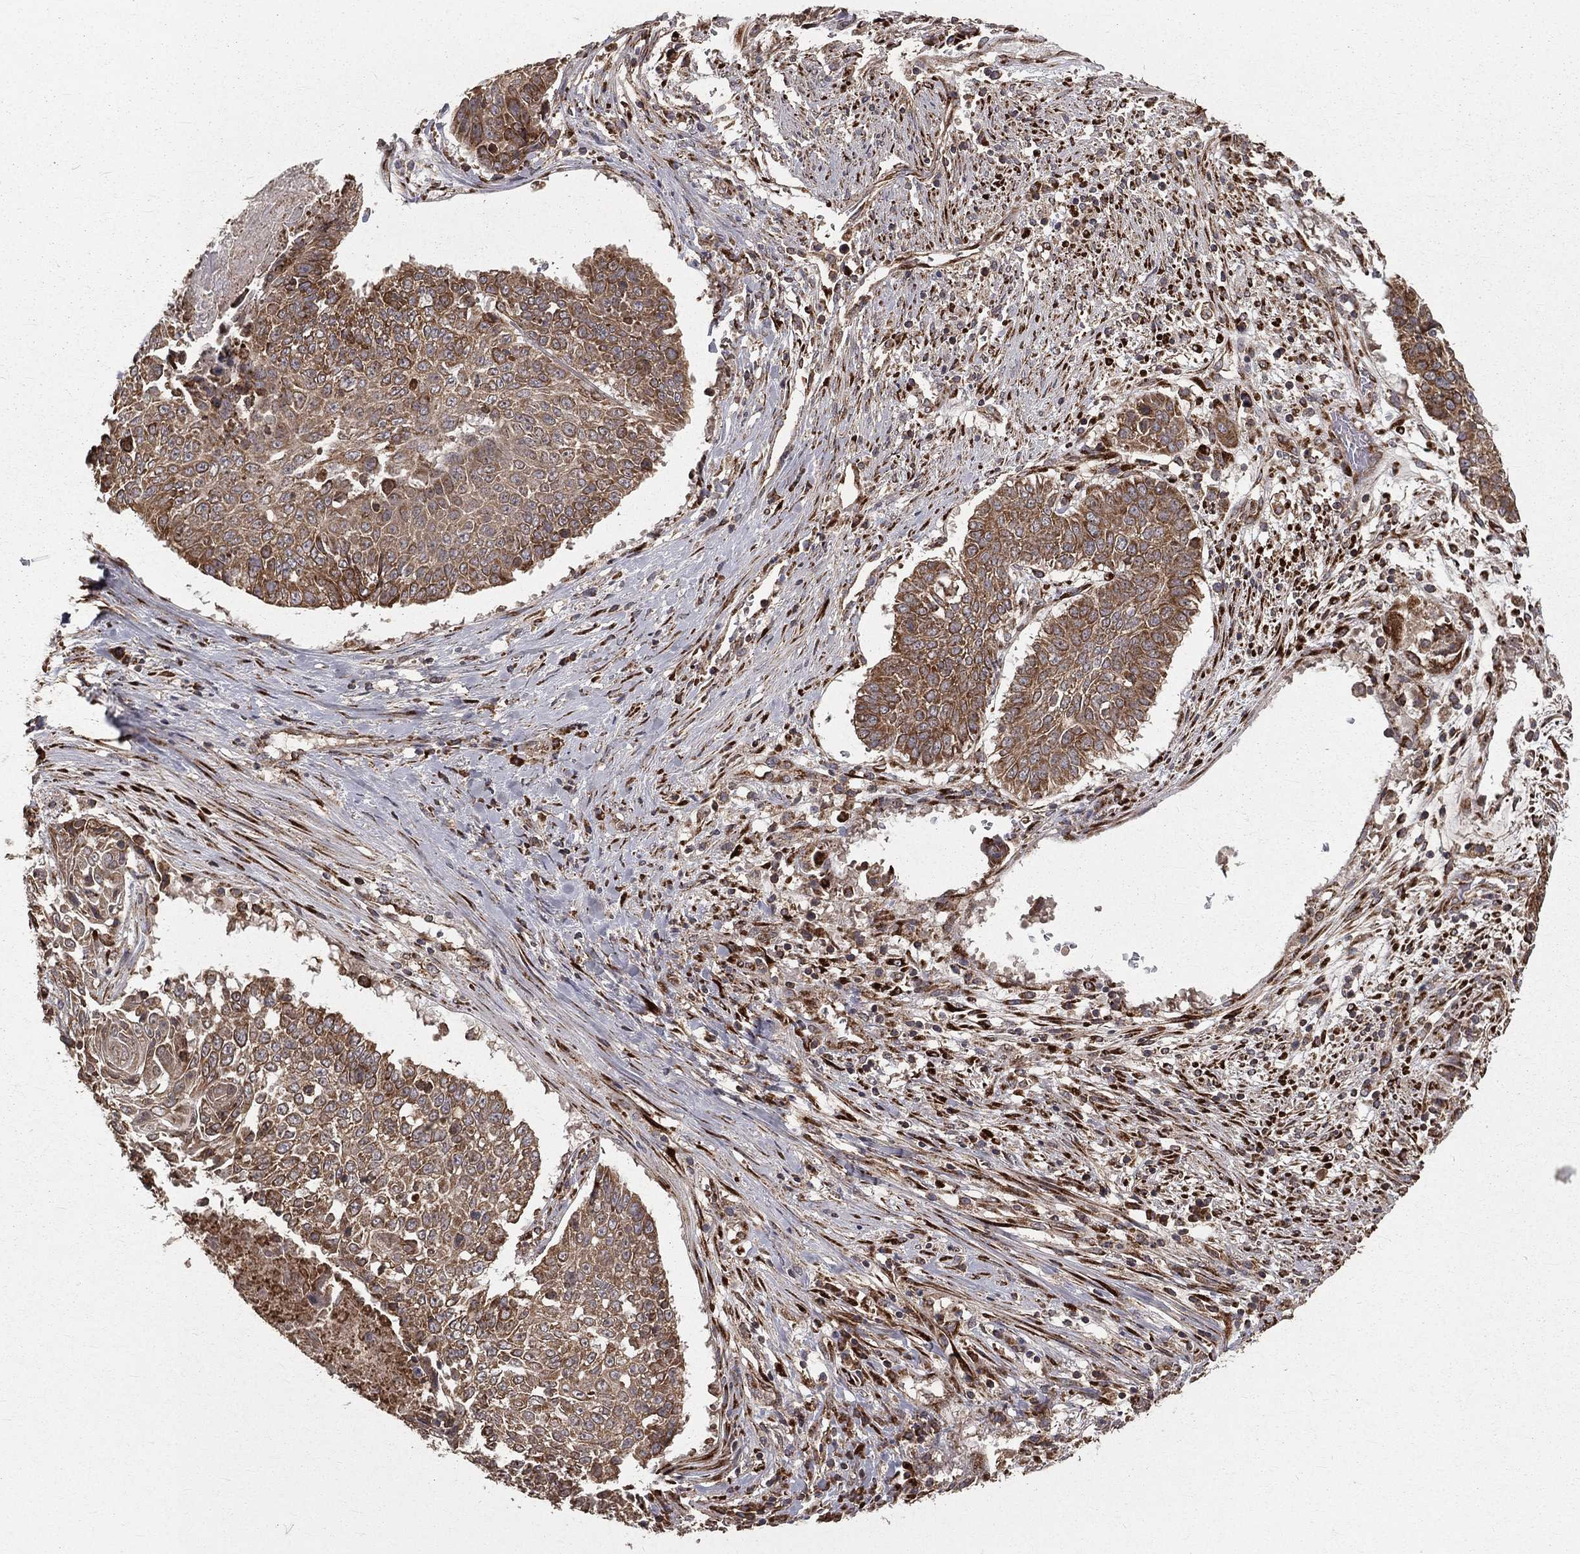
{"staining": {"intensity": "moderate", "quantity": "25%-75%", "location": "cytoplasmic/membranous"}, "tissue": "lung cancer", "cell_type": "Tumor cells", "image_type": "cancer", "snomed": [{"axis": "morphology", "description": "Squamous cell carcinoma, NOS"}, {"axis": "topography", "description": "Lung"}], "caption": "Immunohistochemical staining of human lung cancer (squamous cell carcinoma) demonstrates moderate cytoplasmic/membranous protein expression in about 25%-75% of tumor cells.", "gene": "OLFML1", "patient": {"sex": "male", "age": 64}}